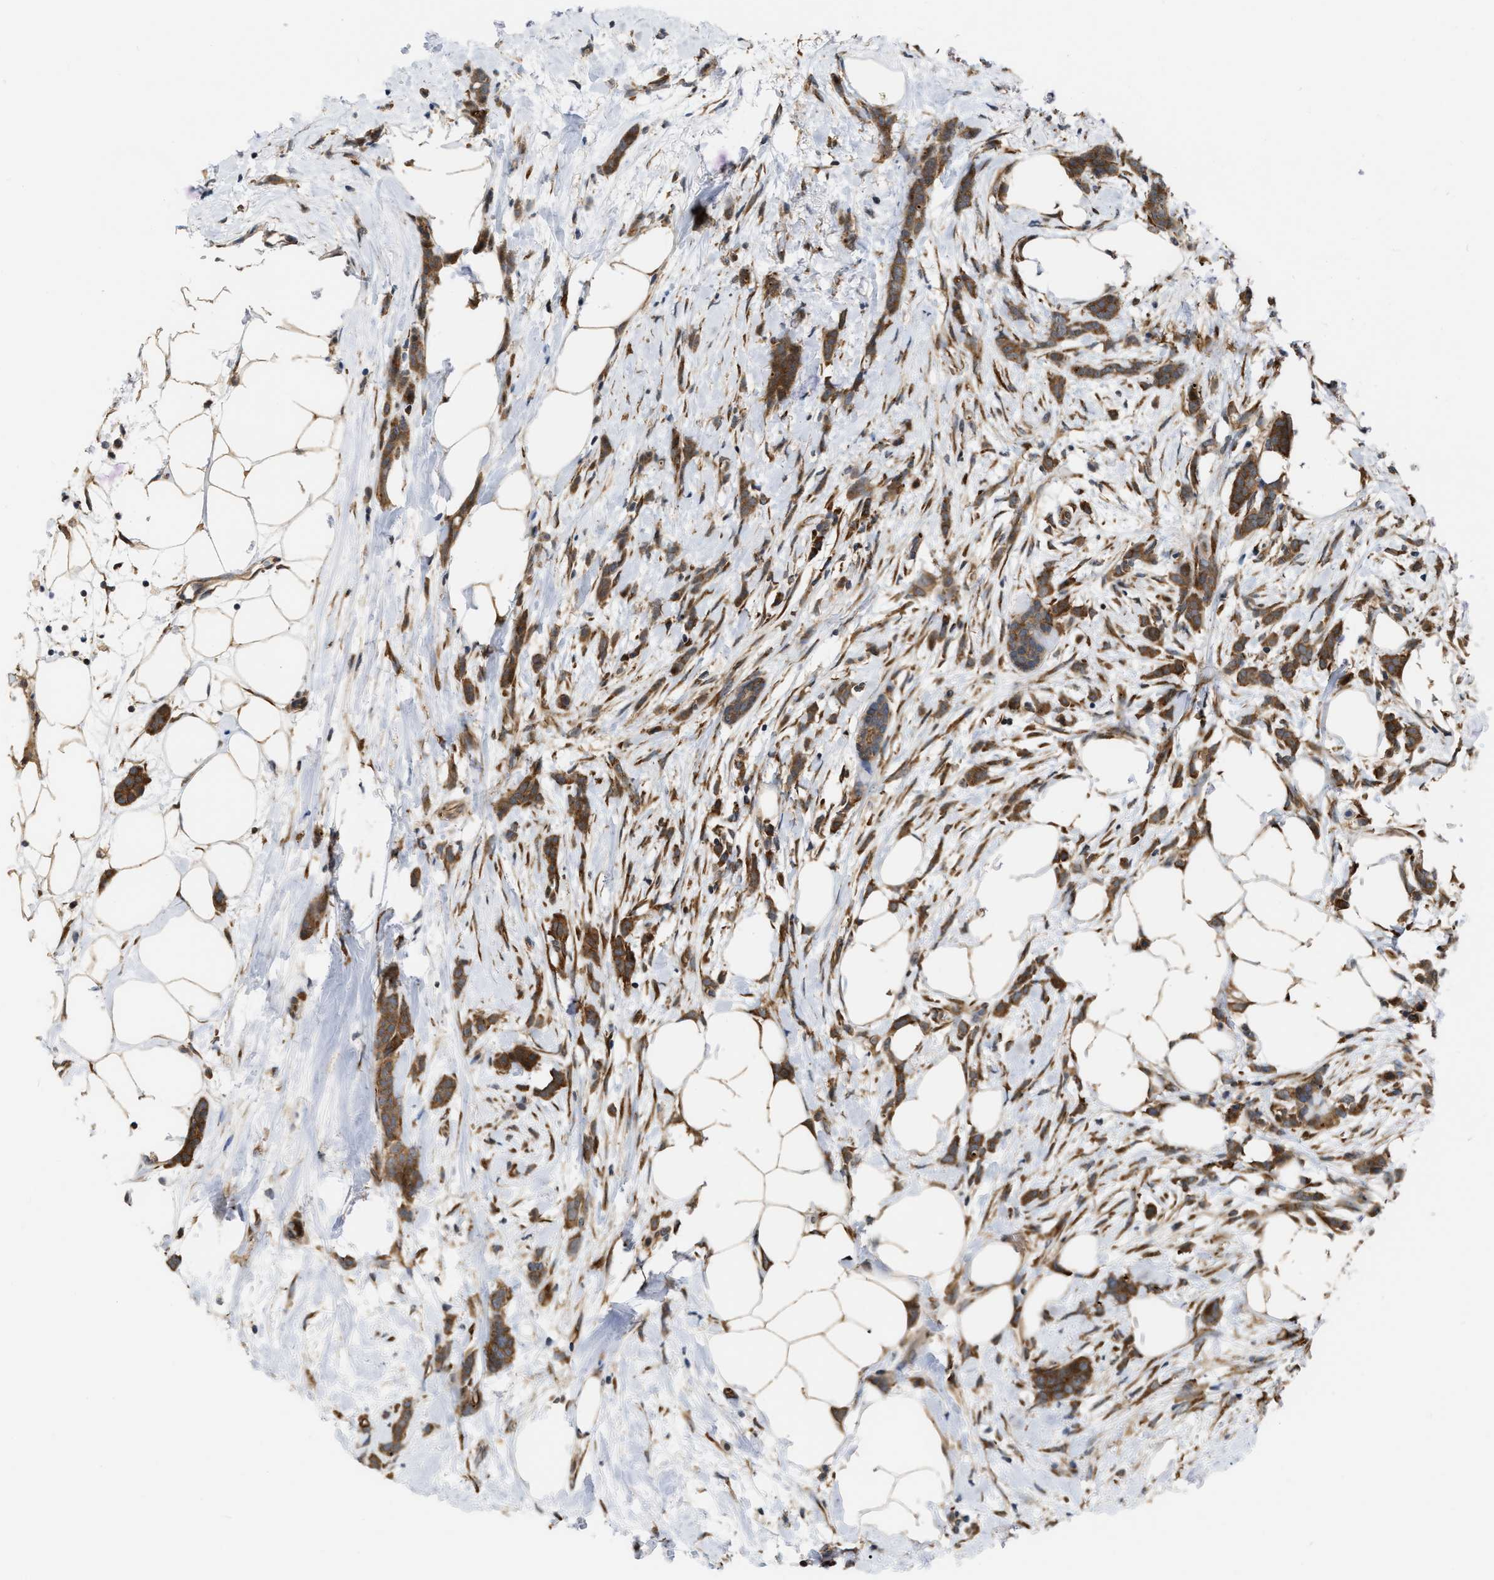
{"staining": {"intensity": "moderate", "quantity": ">75%", "location": "cytoplasmic/membranous"}, "tissue": "breast cancer", "cell_type": "Tumor cells", "image_type": "cancer", "snomed": [{"axis": "morphology", "description": "Lobular carcinoma, in situ"}, {"axis": "morphology", "description": "Lobular carcinoma"}, {"axis": "topography", "description": "Breast"}], "caption": "Breast cancer (lobular carcinoma in situ) tissue reveals moderate cytoplasmic/membranous staining in approximately >75% of tumor cells, visualized by immunohistochemistry.", "gene": "IQCE", "patient": {"sex": "female", "age": 41}}